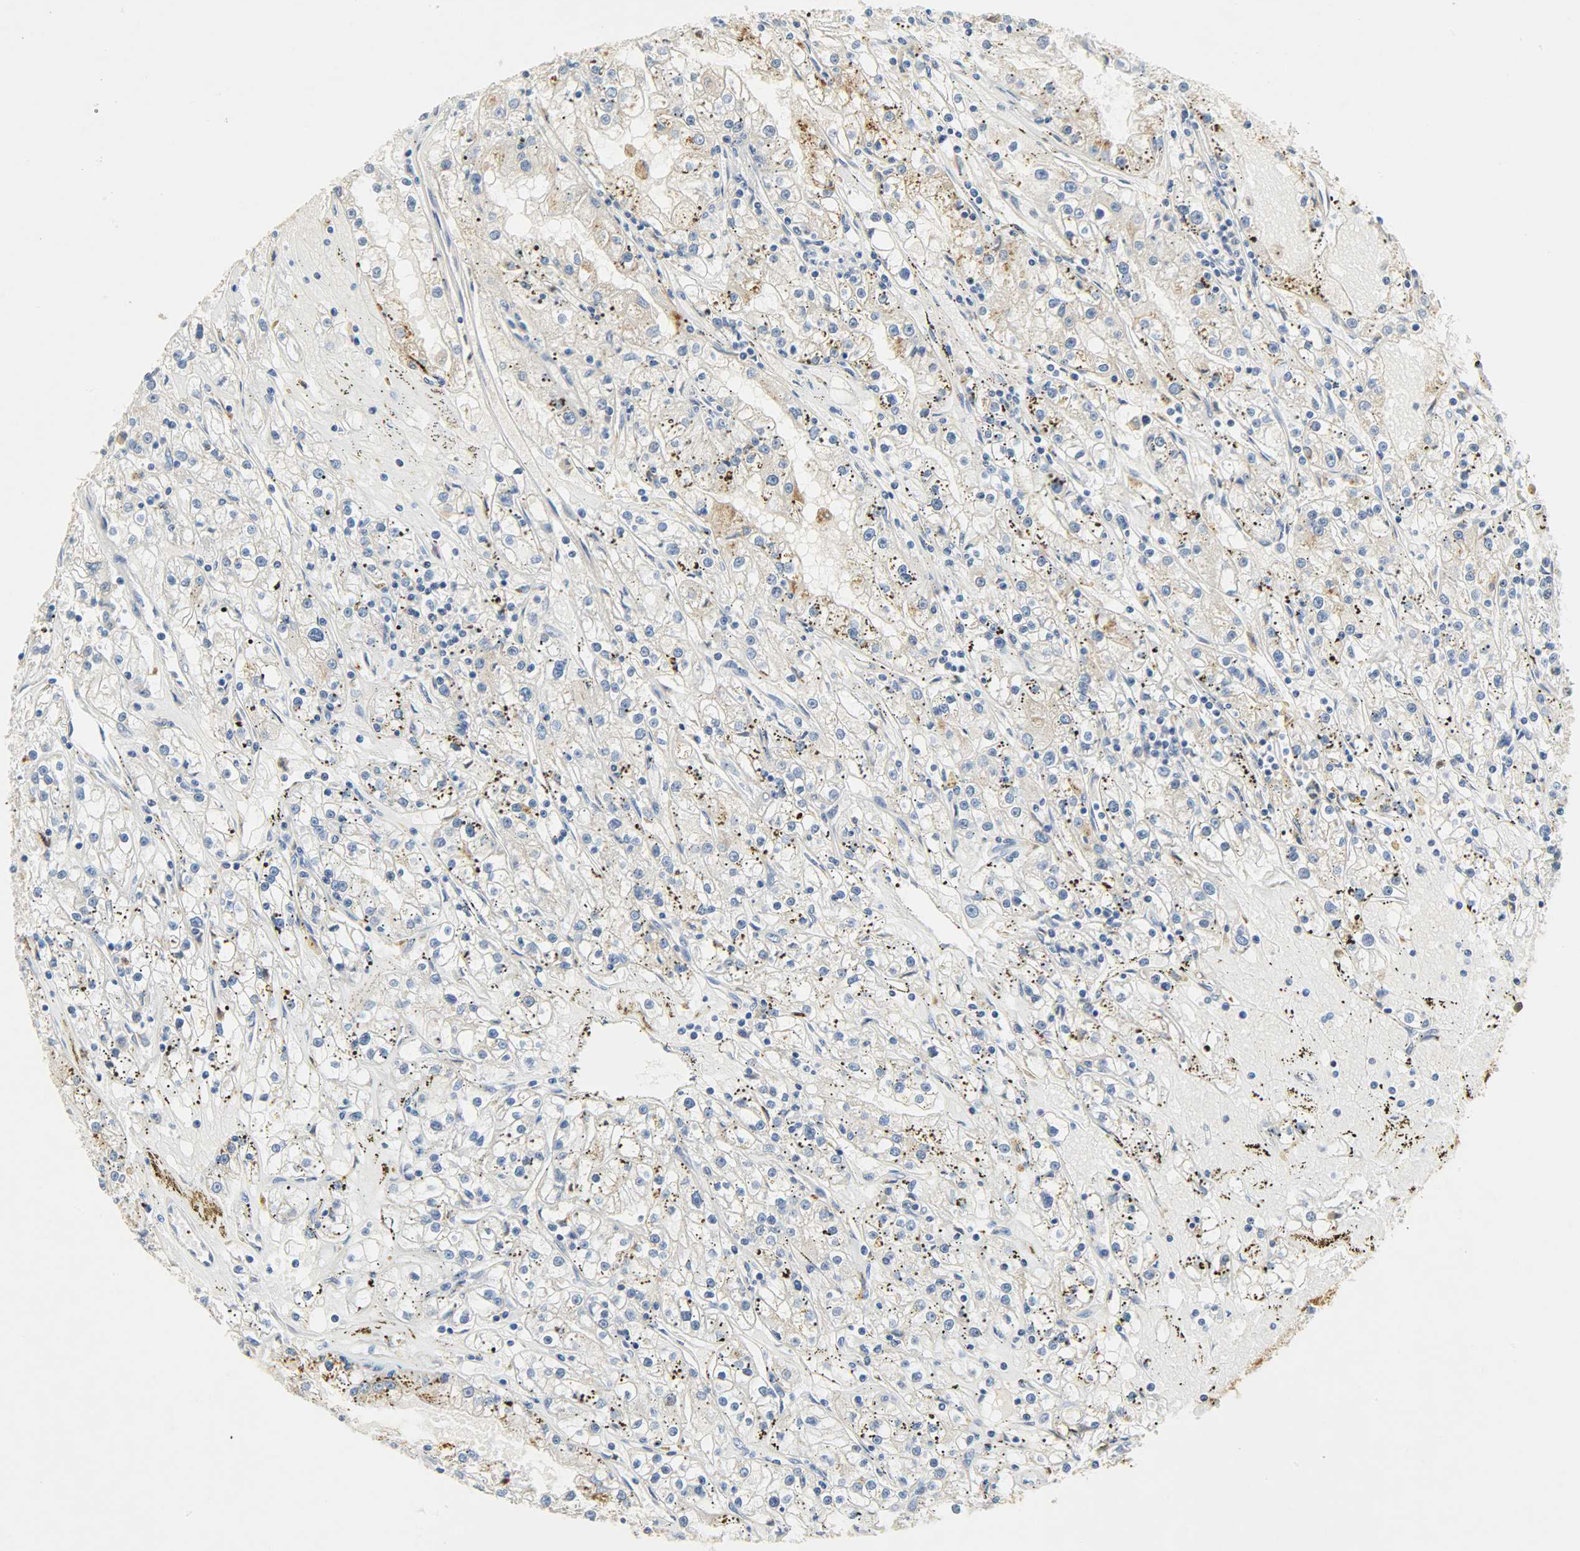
{"staining": {"intensity": "weak", "quantity": "<25%", "location": "cytoplasmic/membranous"}, "tissue": "renal cancer", "cell_type": "Tumor cells", "image_type": "cancer", "snomed": [{"axis": "morphology", "description": "Adenocarcinoma, NOS"}, {"axis": "topography", "description": "Kidney"}], "caption": "There is no significant staining in tumor cells of renal cancer (adenocarcinoma).", "gene": "CRP", "patient": {"sex": "male", "age": 56}}